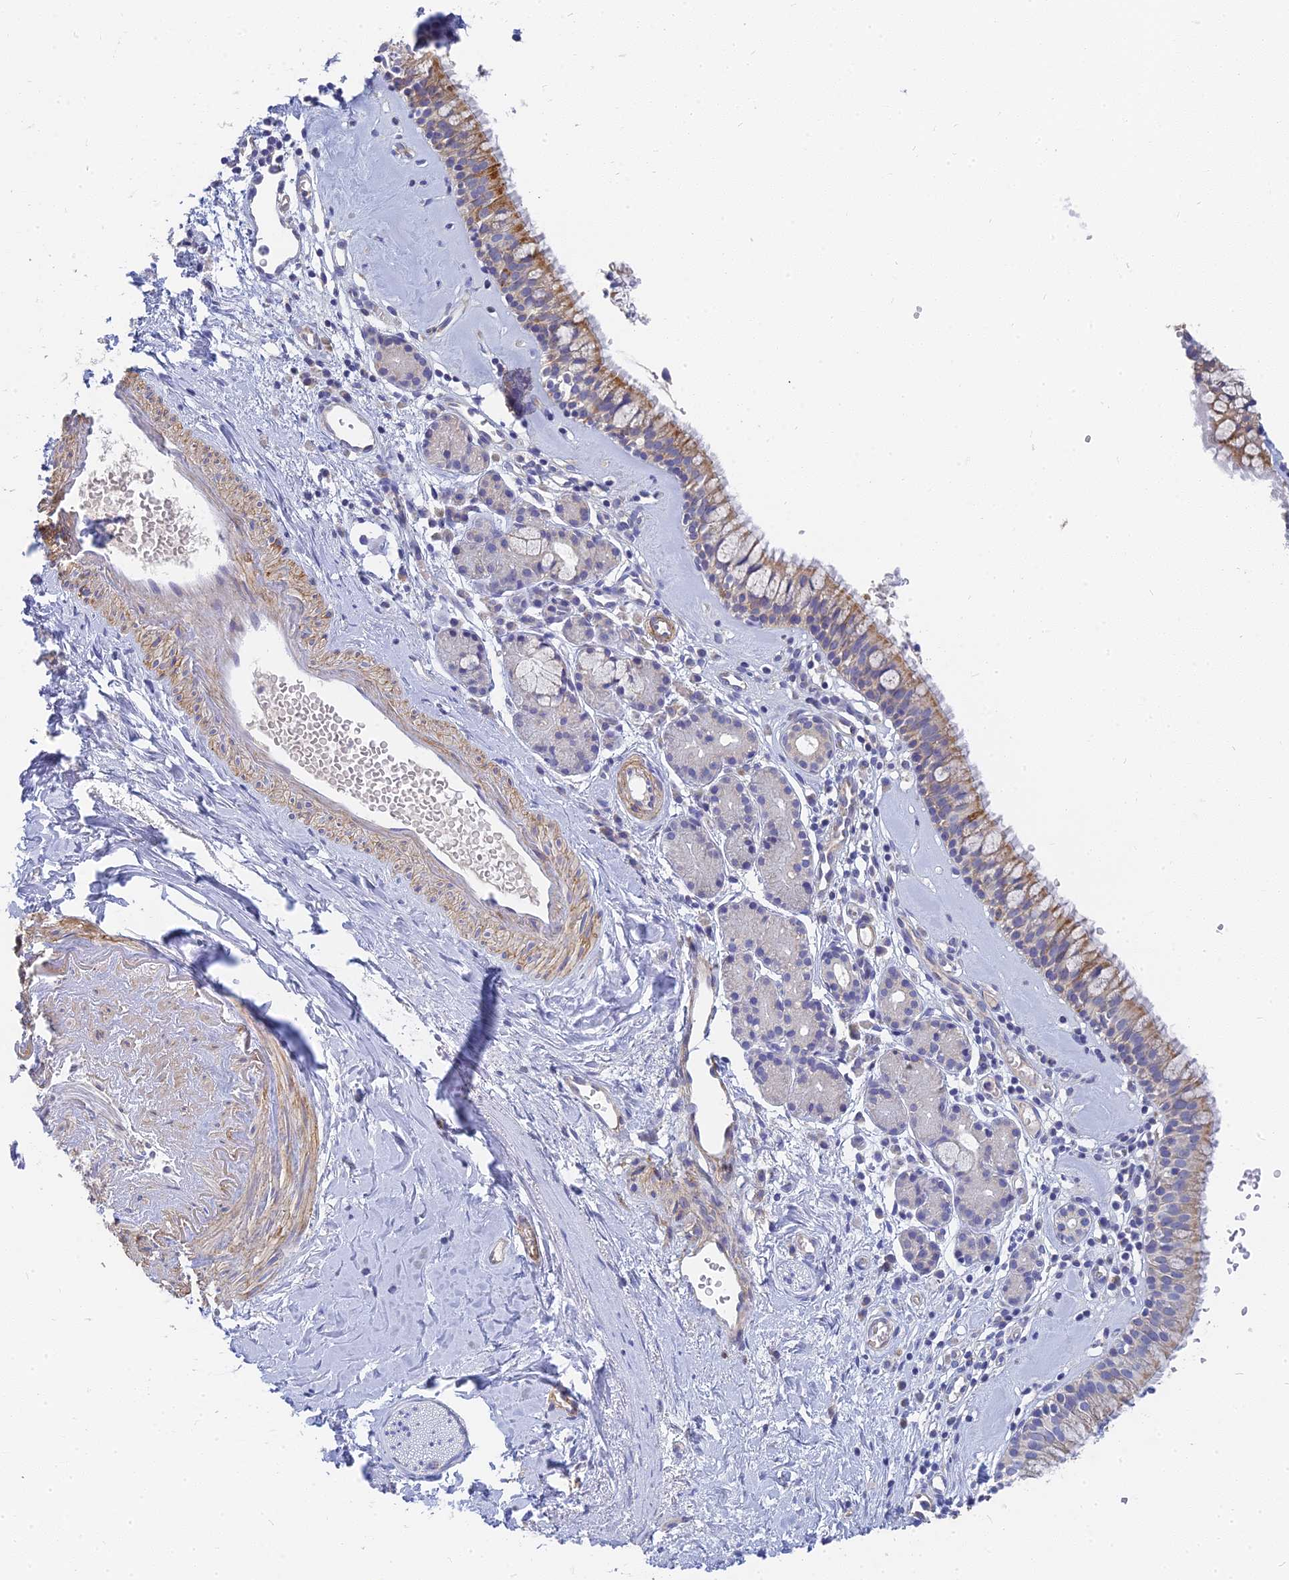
{"staining": {"intensity": "moderate", "quantity": ">75%", "location": "cytoplasmic/membranous"}, "tissue": "nasopharynx", "cell_type": "Respiratory epithelial cells", "image_type": "normal", "snomed": [{"axis": "morphology", "description": "Normal tissue, NOS"}, {"axis": "topography", "description": "Nasopharynx"}], "caption": "Immunohistochemistry of normal nasopharynx displays medium levels of moderate cytoplasmic/membranous expression in about >75% of respiratory epithelial cells. Immunohistochemistry (ihc) stains the protein of interest in brown and the nuclei are stained blue.", "gene": "MRPL15", "patient": {"sex": "male", "age": 82}}